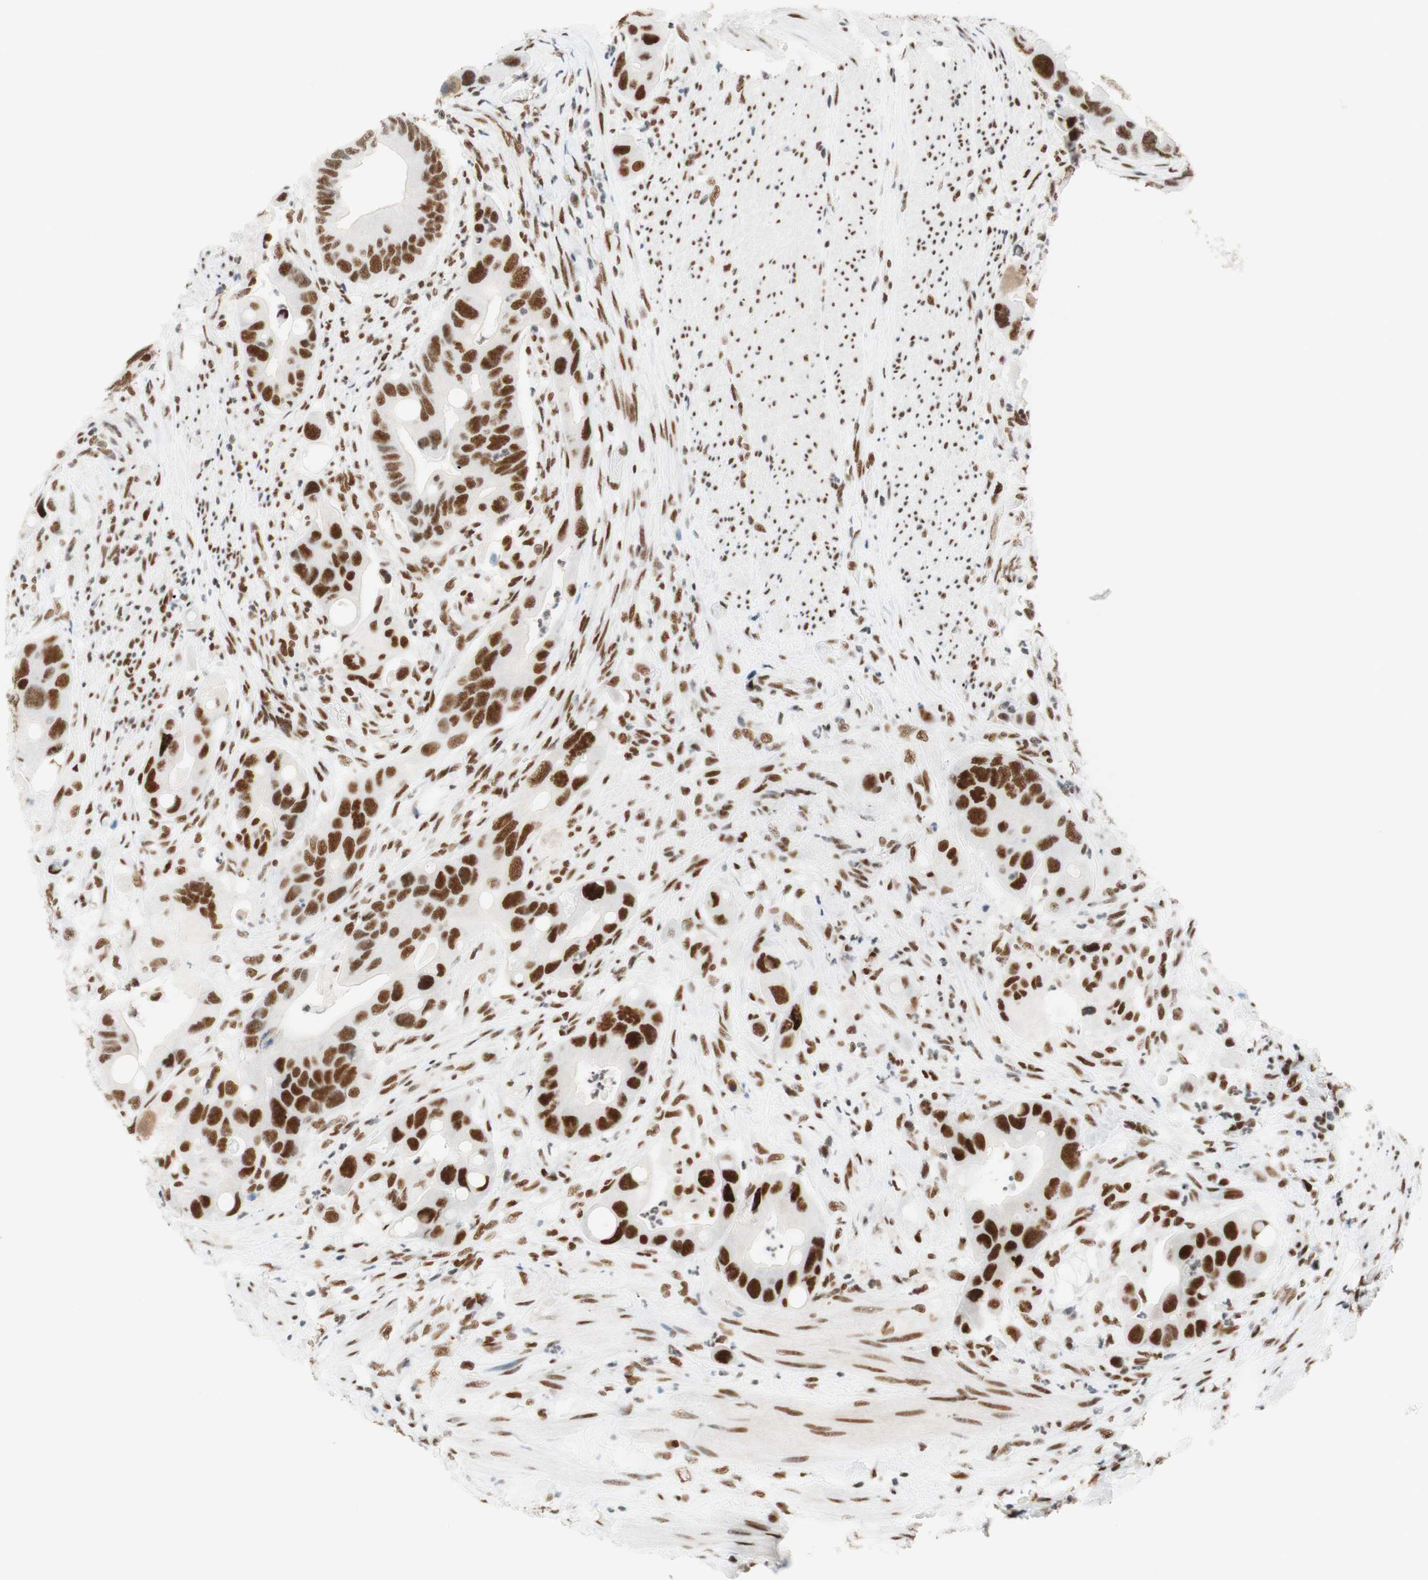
{"staining": {"intensity": "moderate", "quantity": ">75%", "location": "nuclear"}, "tissue": "colorectal cancer", "cell_type": "Tumor cells", "image_type": "cancer", "snomed": [{"axis": "morphology", "description": "Adenocarcinoma, NOS"}, {"axis": "topography", "description": "Rectum"}], "caption": "The immunohistochemical stain shows moderate nuclear positivity in tumor cells of adenocarcinoma (colorectal) tissue.", "gene": "RNF20", "patient": {"sex": "female", "age": 57}}